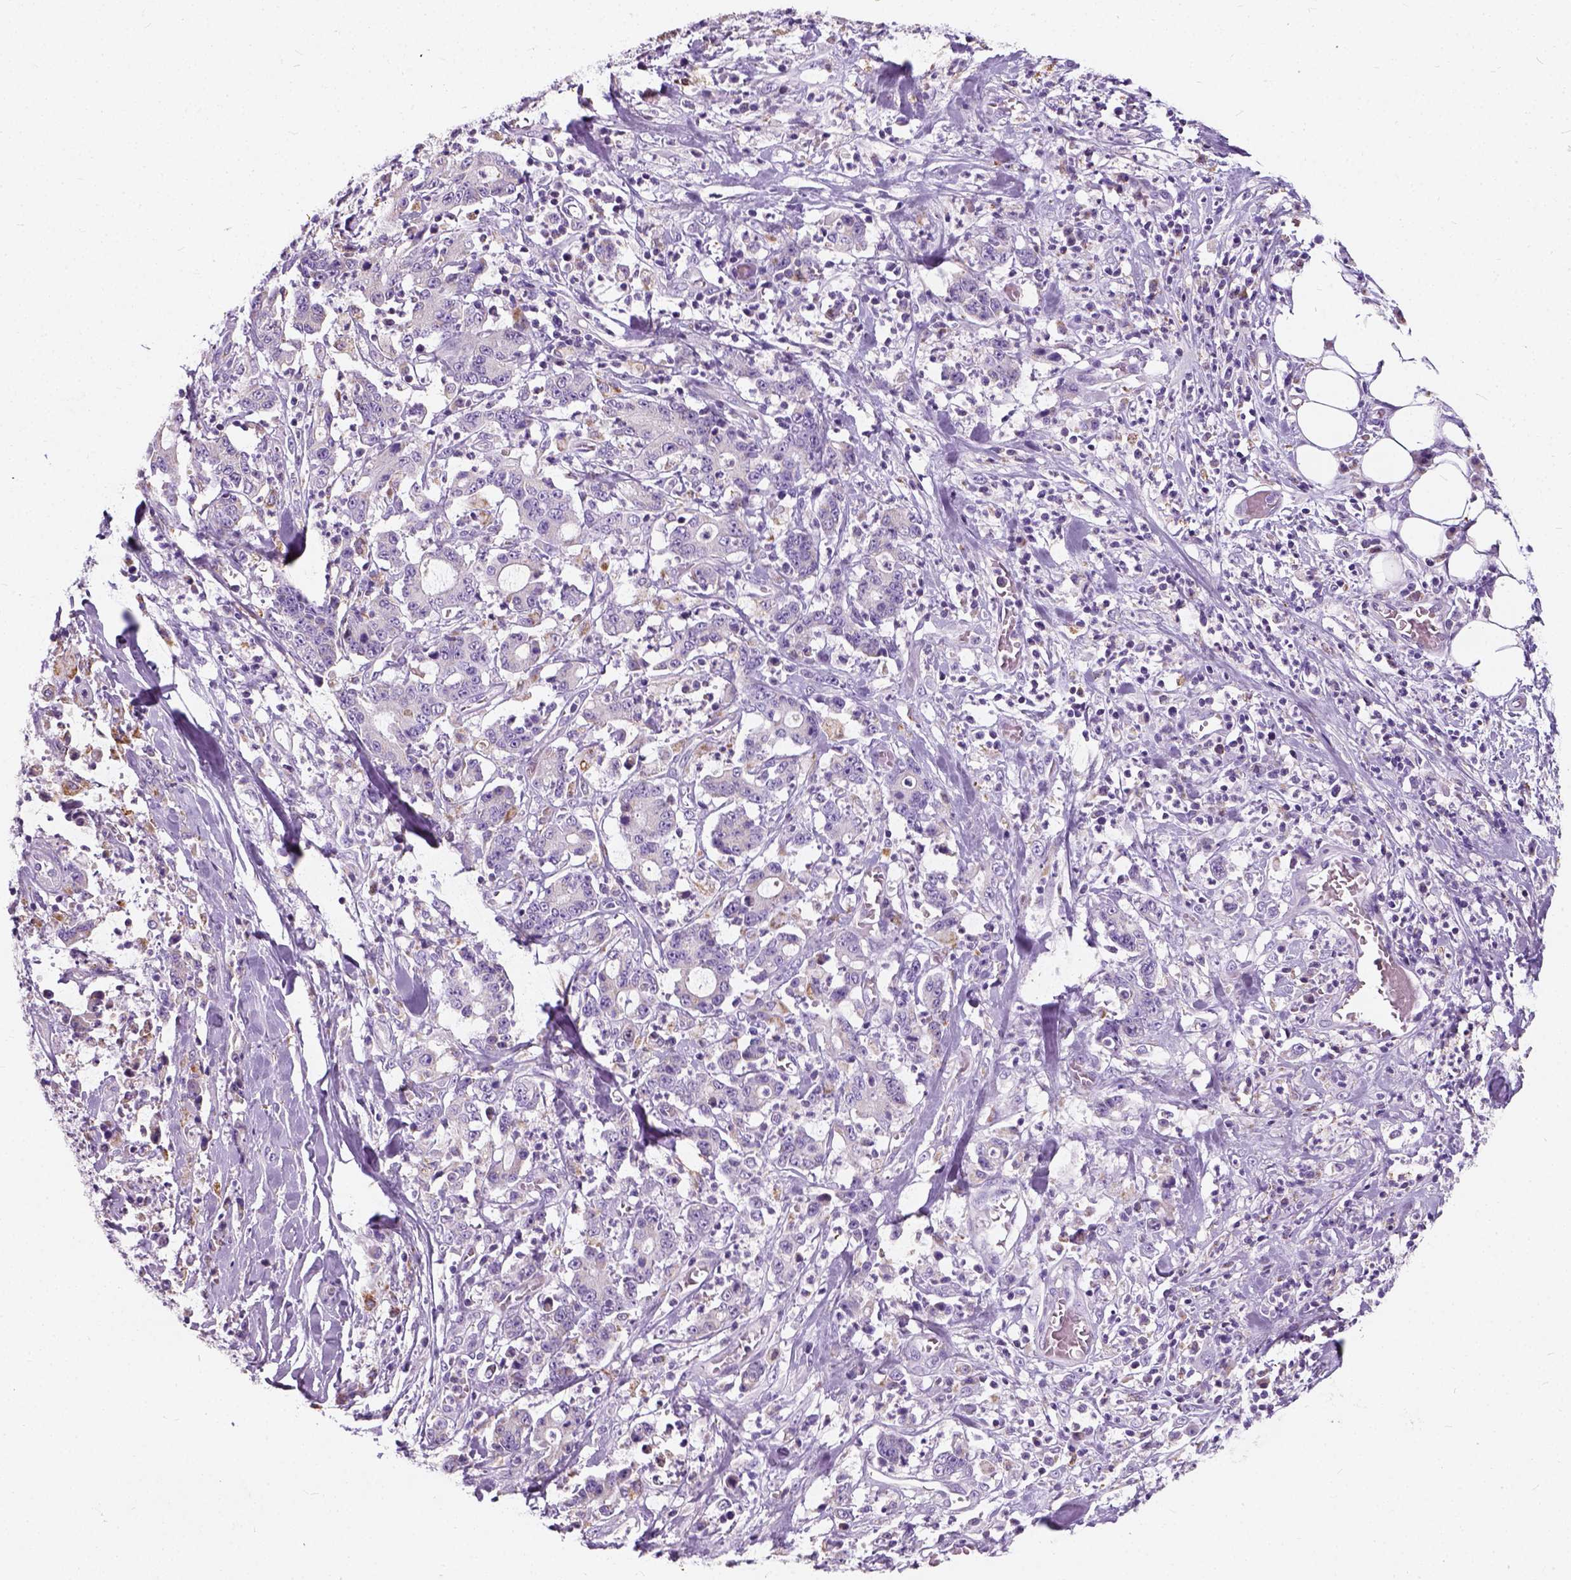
{"staining": {"intensity": "negative", "quantity": "none", "location": "none"}, "tissue": "stomach cancer", "cell_type": "Tumor cells", "image_type": "cancer", "snomed": [{"axis": "morphology", "description": "Adenocarcinoma, NOS"}, {"axis": "topography", "description": "Stomach, upper"}], "caption": "Tumor cells are negative for brown protein staining in stomach cancer. (Immunohistochemistry (ihc), brightfield microscopy, high magnification).", "gene": "CHODL", "patient": {"sex": "male", "age": 68}}